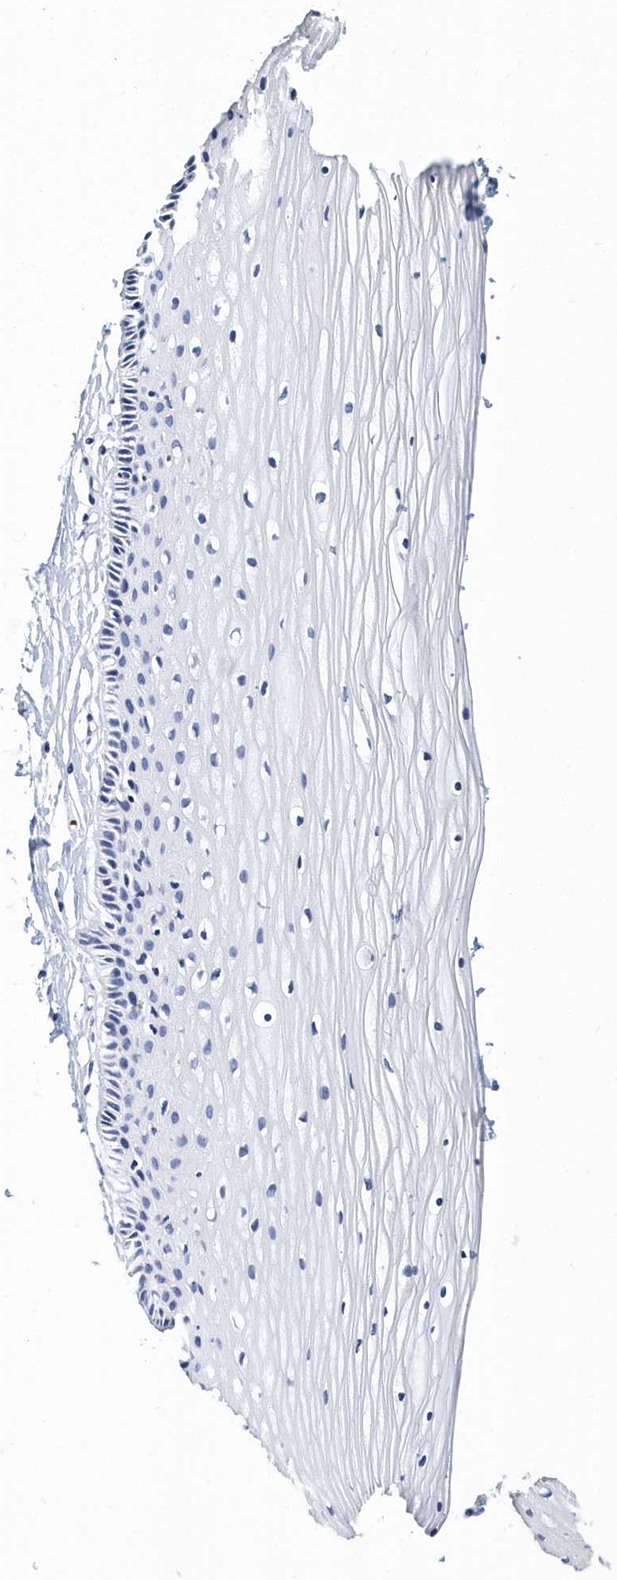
{"staining": {"intensity": "negative", "quantity": "none", "location": "none"}, "tissue": "vagina", "cell_type": "Squamous epithelial cells", "image_type": "normal", "snomed": [{"axis": "morphology", "description": "Normal tissue, NOS"}, {"axis": "topography", "description": "Vagina"}, {"axis": "topography", "description": "Cervix"}], "caption": "Immunohistochemistry of unremarkable human vagina shows no positivity in squamous epithelial cells.", "gene": "ITGA2B", "patient": {"sex": "female", "age": 40}}